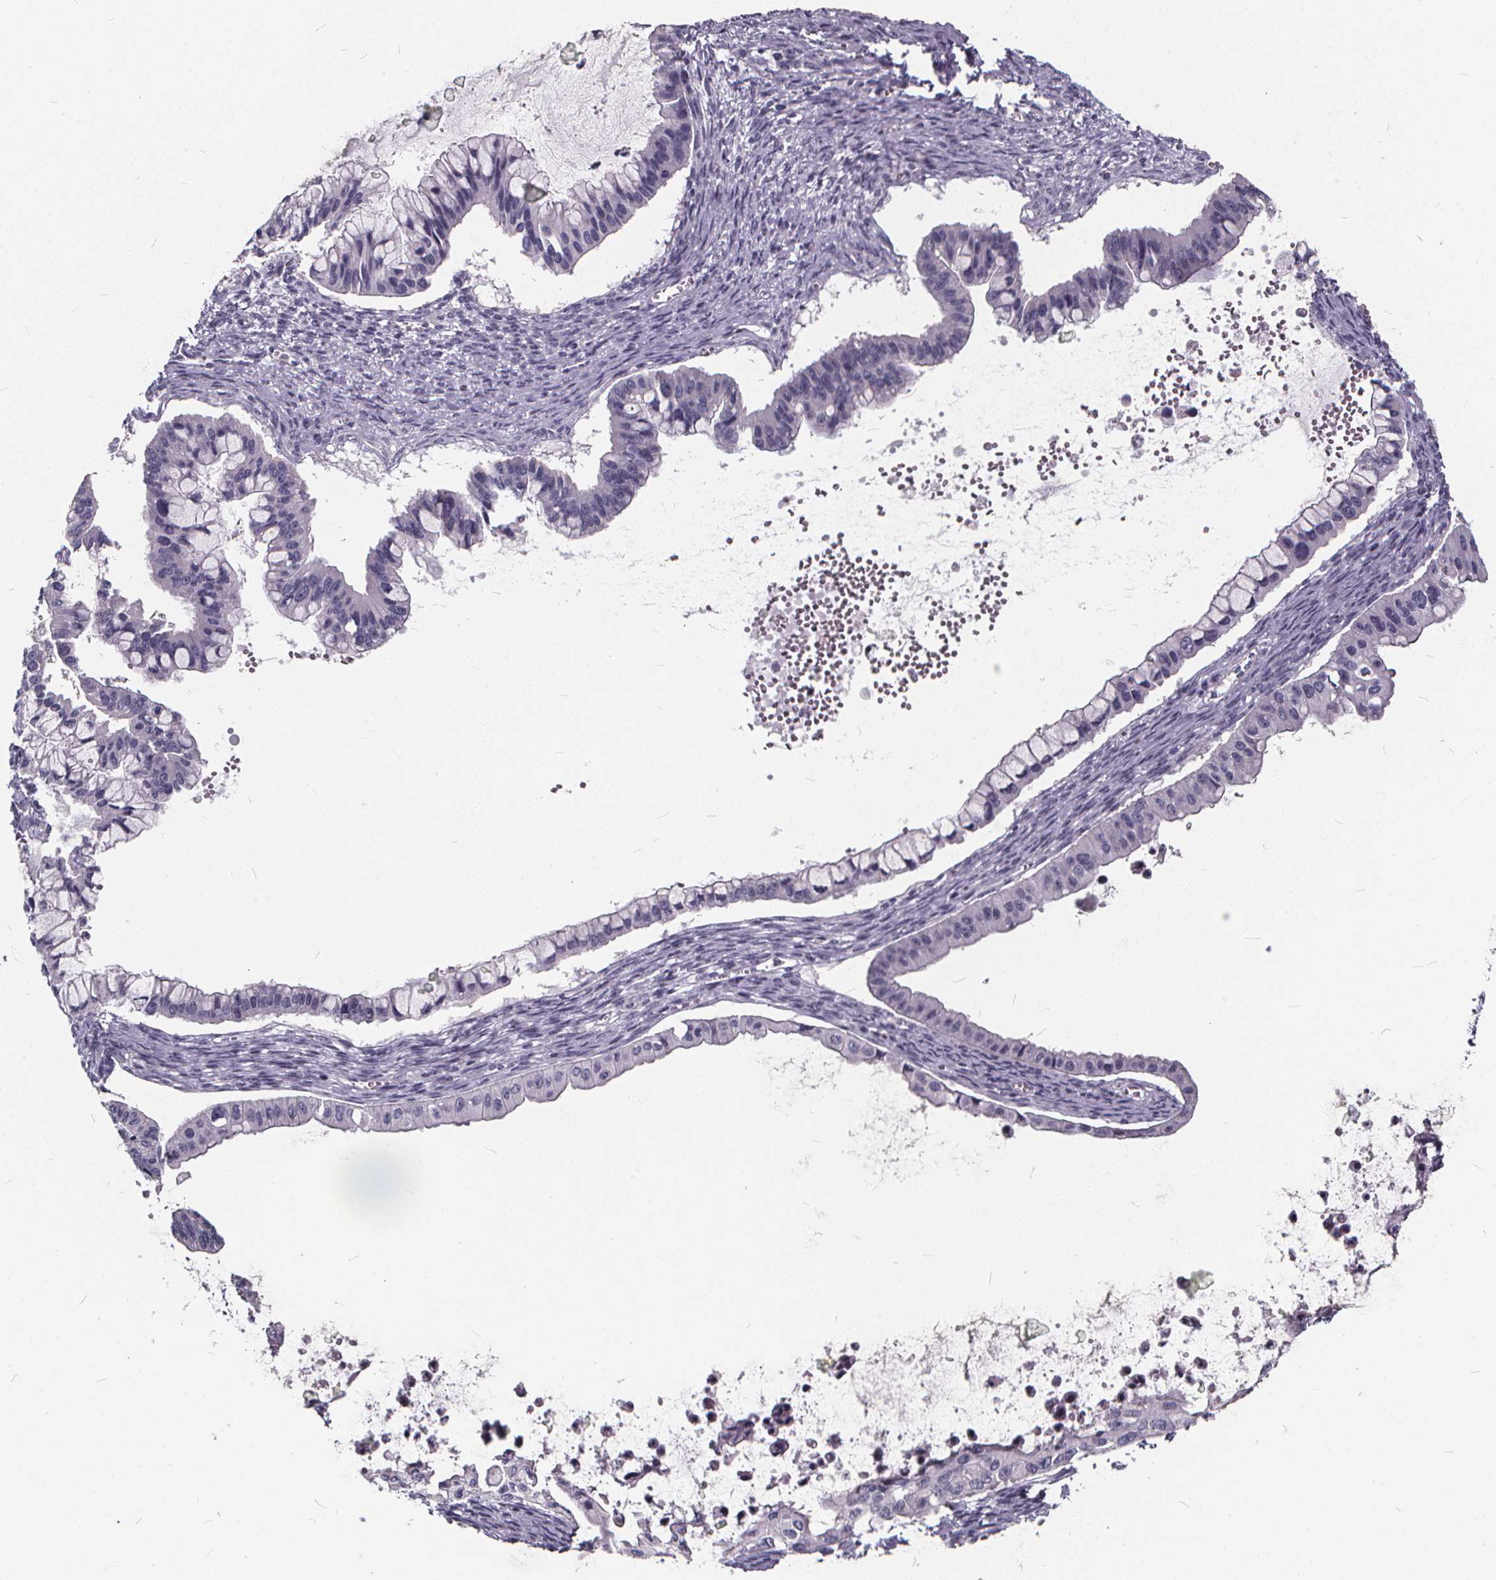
{"staining": {"intensity": "negative", "quantity": "none", "location": "none"}, "tissue": "ovarian cancer", "cell_type": "Tumor cells", "image_type": "cancer", "snomed": [{"axis": "morphology", "description": "Cystadenocarcinoma, mucinous, NOS"}, {"axis": "topography", "description": "Ovary"}], "caption": "The histopathology image displays no significant positivity in tumor cells of mucinous cystadenocarcinoma (ovarian).", "gene": "SPEF2", "patient": {"sex": "female", "age": 72}}